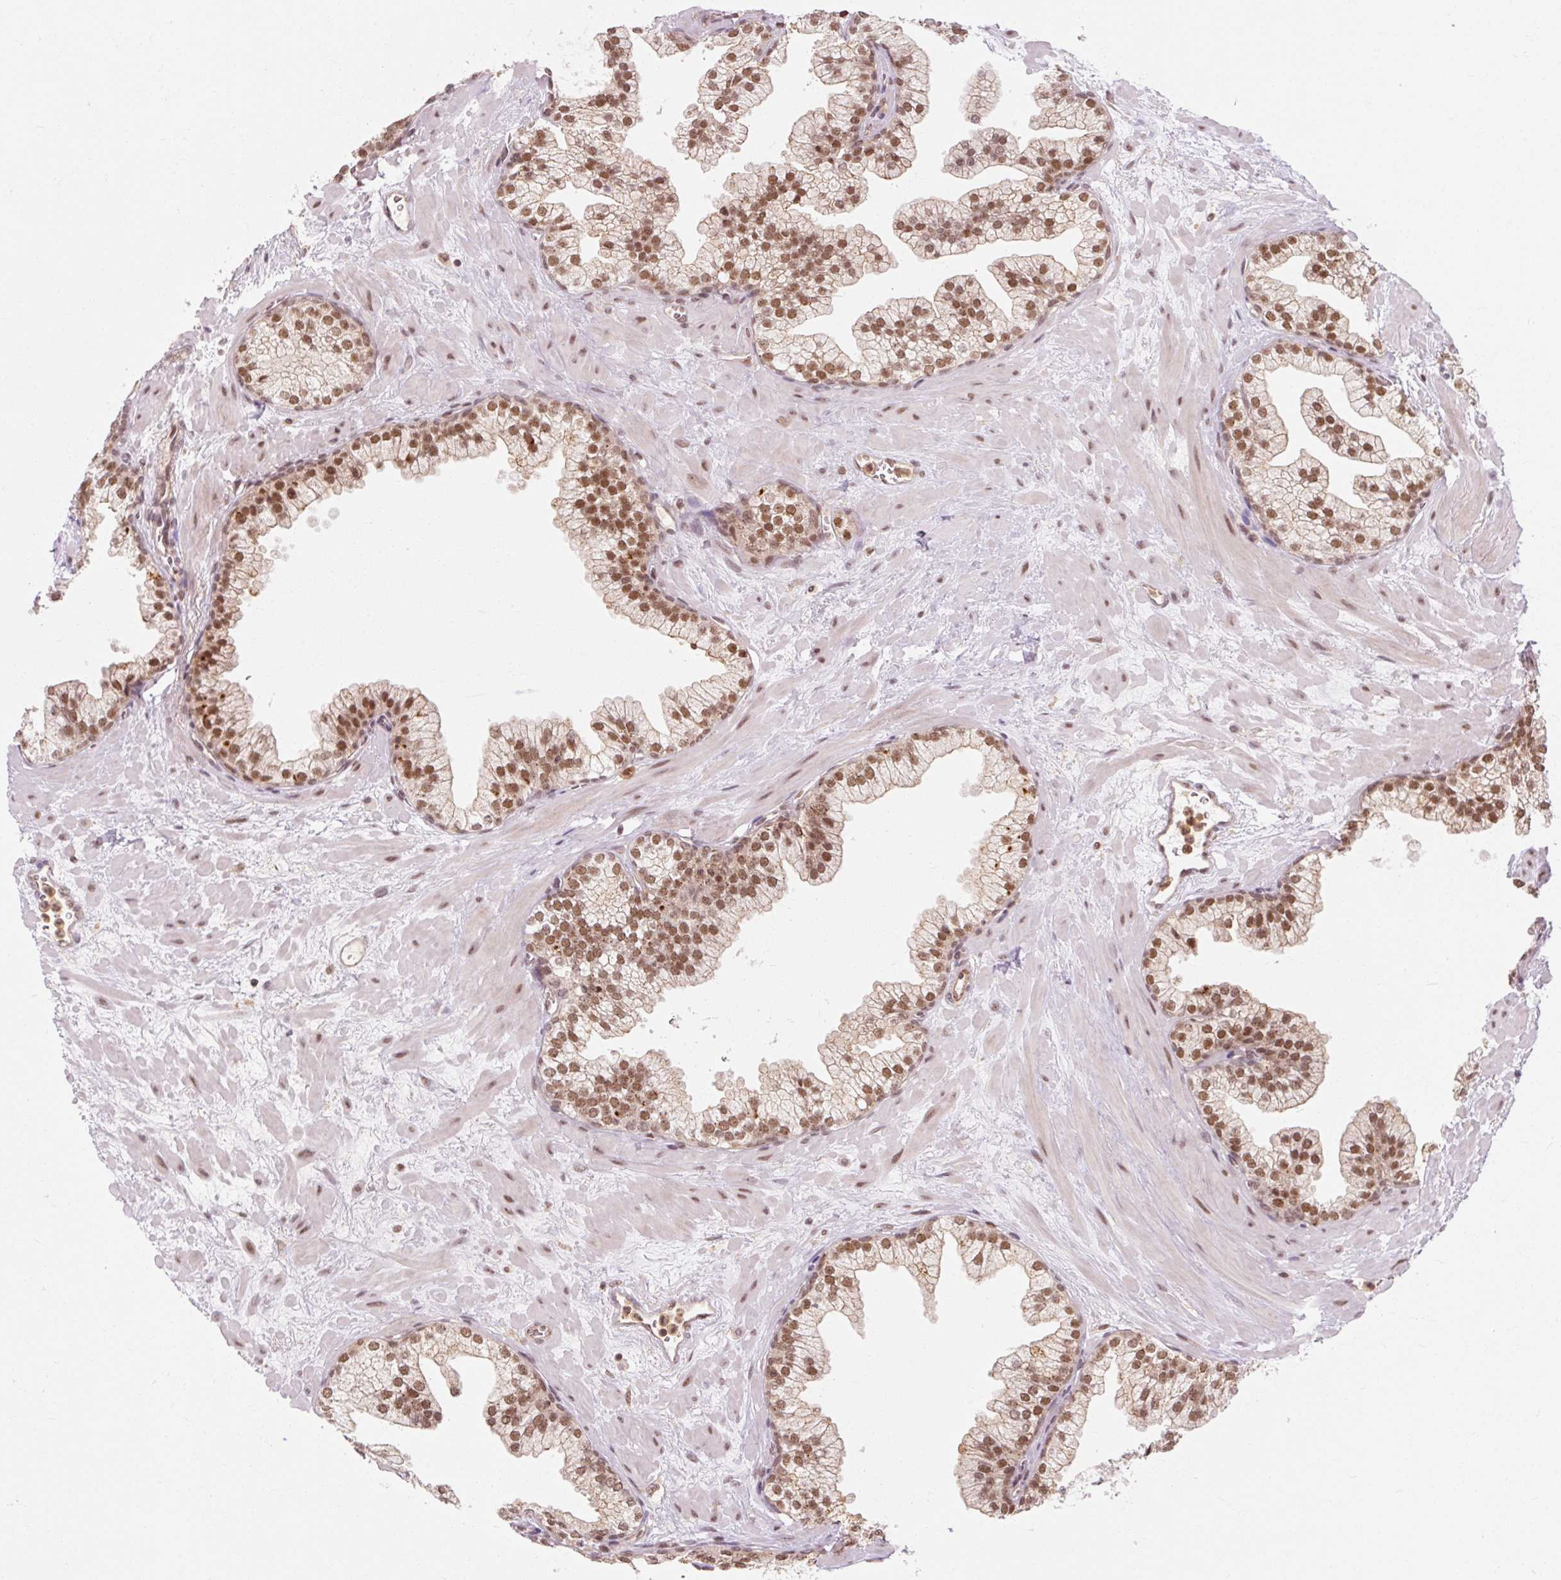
{"staining": {"intensity": "strong", "quantity": ">75%", "location": "cytoplasmic/membranous,nuclear"}, "tissue": "prostate", "cell_type": "Glandular cells", "image_type": "normal", "snomed": [{"axis": "morphology", "description": "Normal tissue, NOS"}, {"axis": "topography", "description": "Prostate"}, {"axis": "topography", "description": "Peripheral nerve tissue"}], "caption": "Strong cytoplasmic/membranous,nuclear expression for a protein is seen in approximately >75% of glandular cells of unremarkable prostate using immunohistochemistry.", "gene": "CSTF1", "patient": {"sex": "male", "age": 61}}